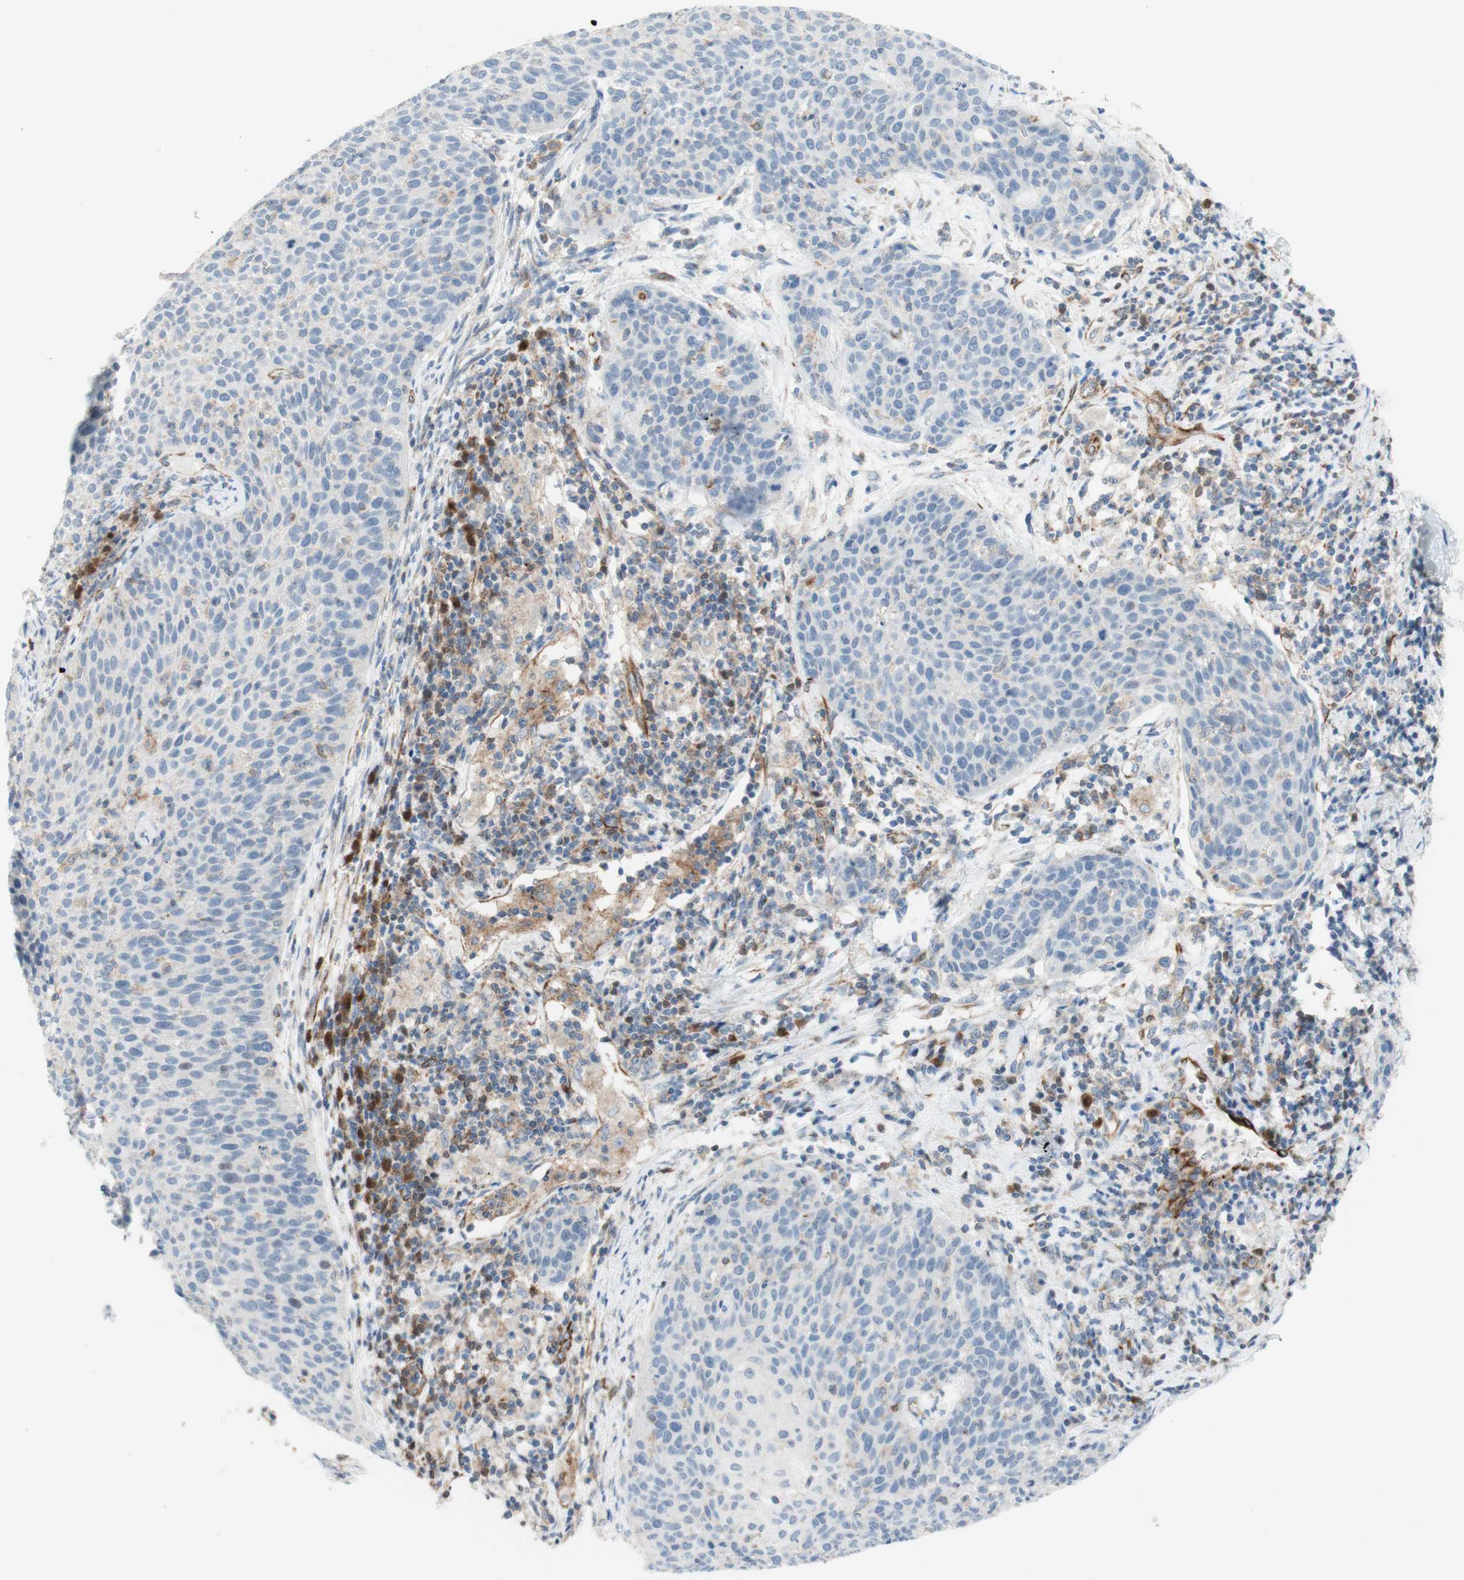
{"staining": {"intensity": "negative", "quantity": "none", "location": "none"}, "tissue": "cervical cancer", "cell_type": "Tumor cells", "image_type": "cancer", "snomed": [{"axis": "morphology", "description": "Squamous cell carcinoma, NOS"}, {"axis": "topography", "description": "Cervix"}], "caption": "Immunohistochemistry of human cervical cancer displays no expression in tumor cells. (DAB IHC visualized using brightfield microscopy, high magnification).", "gene": "POU2AF1", "patient": {"sex": "female", "age": 38}}